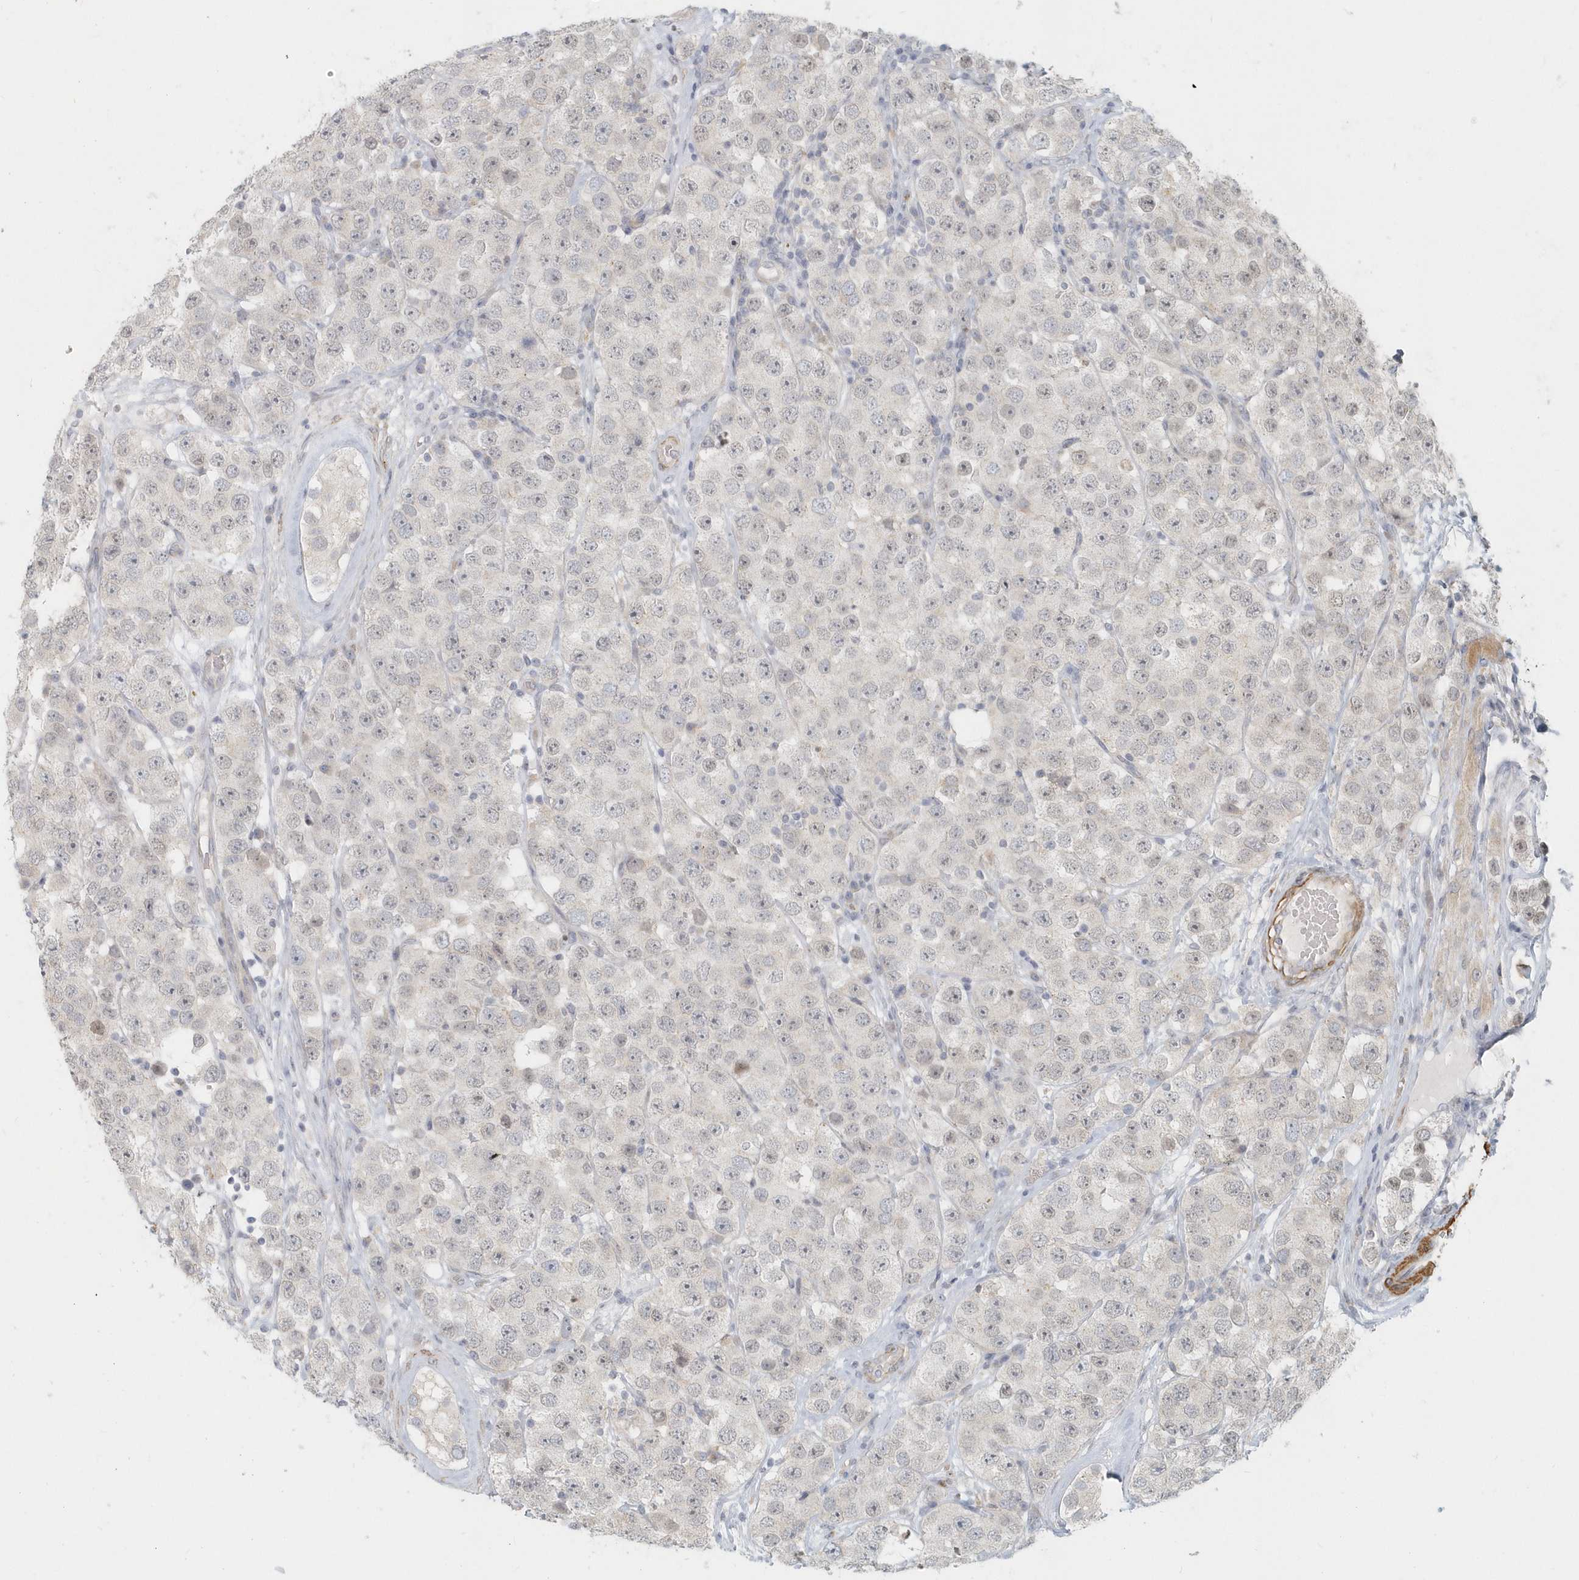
{"staining": {"intensity": "negative", "quantity": "none", "location": "none"}, "tissue": "testis cancer", "cell_type": "Tumor cells", "image_type": "cancer", "snomed": [{"axis": "morphology", "description": "Seminoma, NOS"}, {"axis": "topography", "description": "Testis"}], "caption": "There is no significant expression in tumor cells of testis cancer.", "gene": "NAPB", "patient": {"sex": "male", "age": 28}}